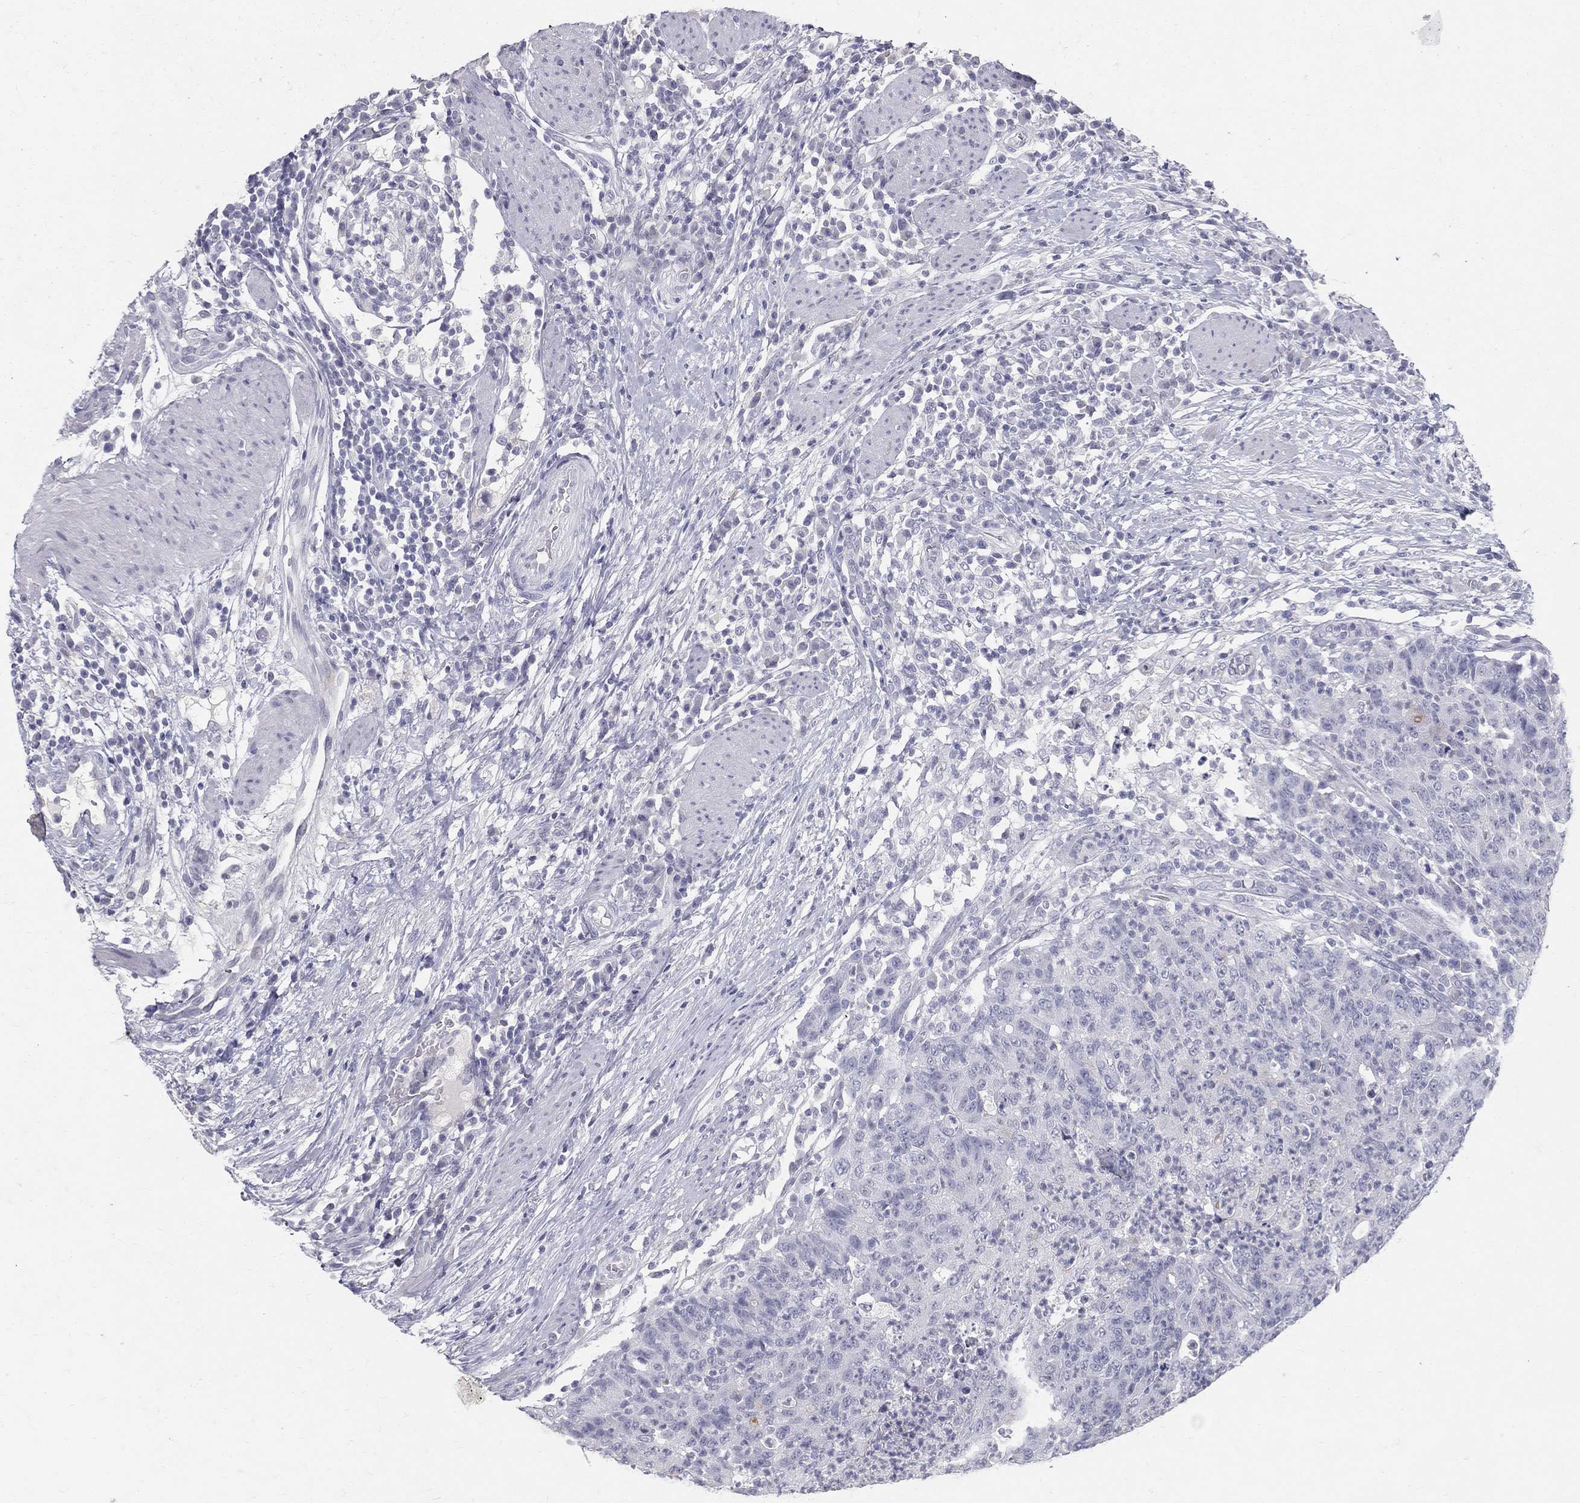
{"staining": {"intensity": "negative", "quantity": "none", "location": "none"}, "tissue": "colorectal cancer", "cell_type": "Tumor cells", "image_type": "cancer", "snomed": [{"axis": "morphology", "description": "Adenocarcinoma, NOS"}, {"axis": "topography", "description": "Colon"}], "caption": "Immunohistochemistry photomicrograph of neoplastic tissue: human colorectal adenocarcinoma stained with DAB (3,3'-diaminobenzidine) displays no significant protein staining in tumor cells.", "gene": "ACE2", "patient": {"sex": "male", "age": 70}}